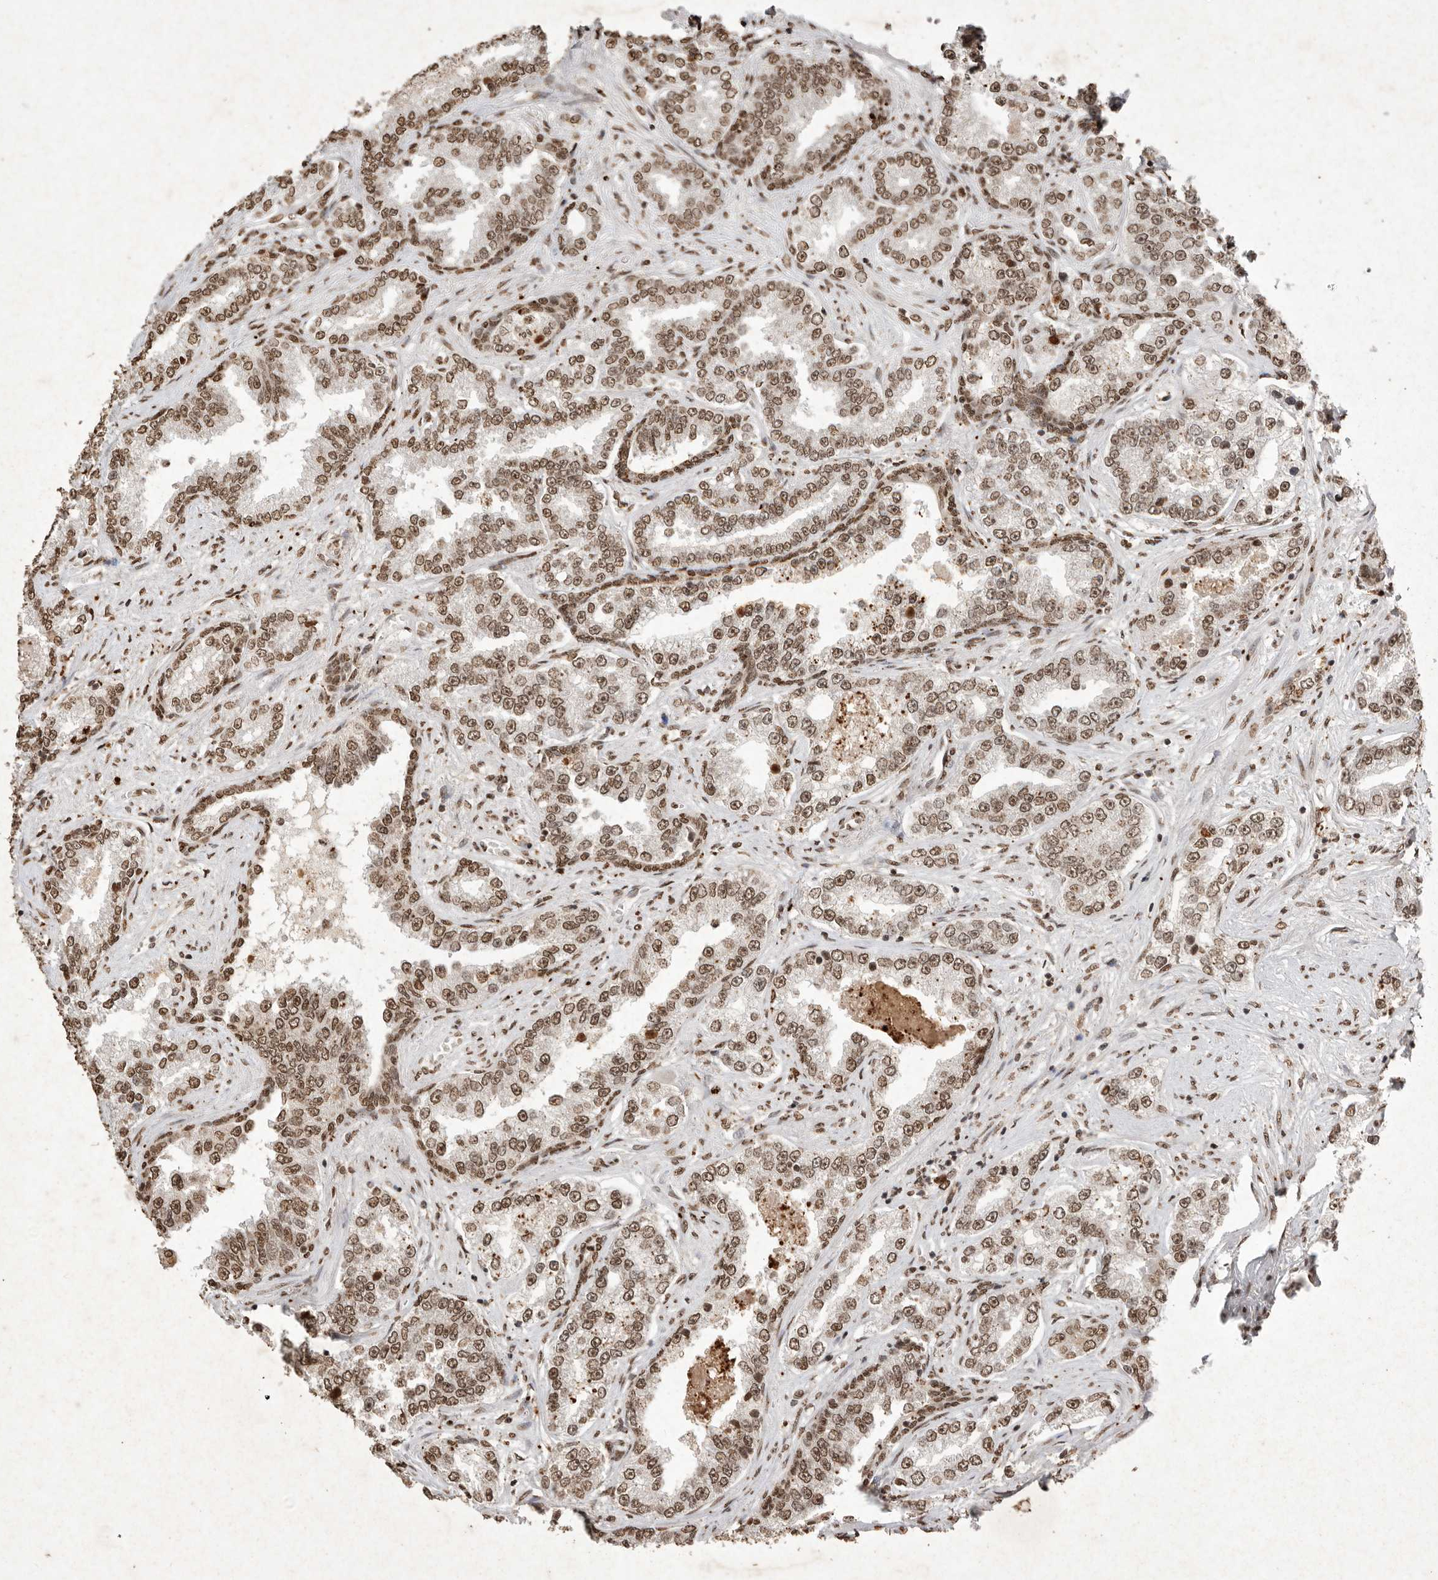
{"staining": {"intensity": "moderate", "quantity": ">75%", "location": "nuclear"}, "tissue": "prostate cancer", "cell_type": "Tumor cells", "image_type": "cancer", "snomed": [{"axis": "morphology", "description": "Normal tissue, NOS"}, {"axis": "morphology", "description": "Adenocarcinoma, High grade"}, {"axis": "topography", "description": "Prostate"}], "caption": "The image reveals a brown stain indicating the presence of a protein in the nuclear of tumor cells in adenocarcinoma (high-grade) (prostate).", "gene": "NKX3-2", "patient": {"sex": "male", "age": 83}}